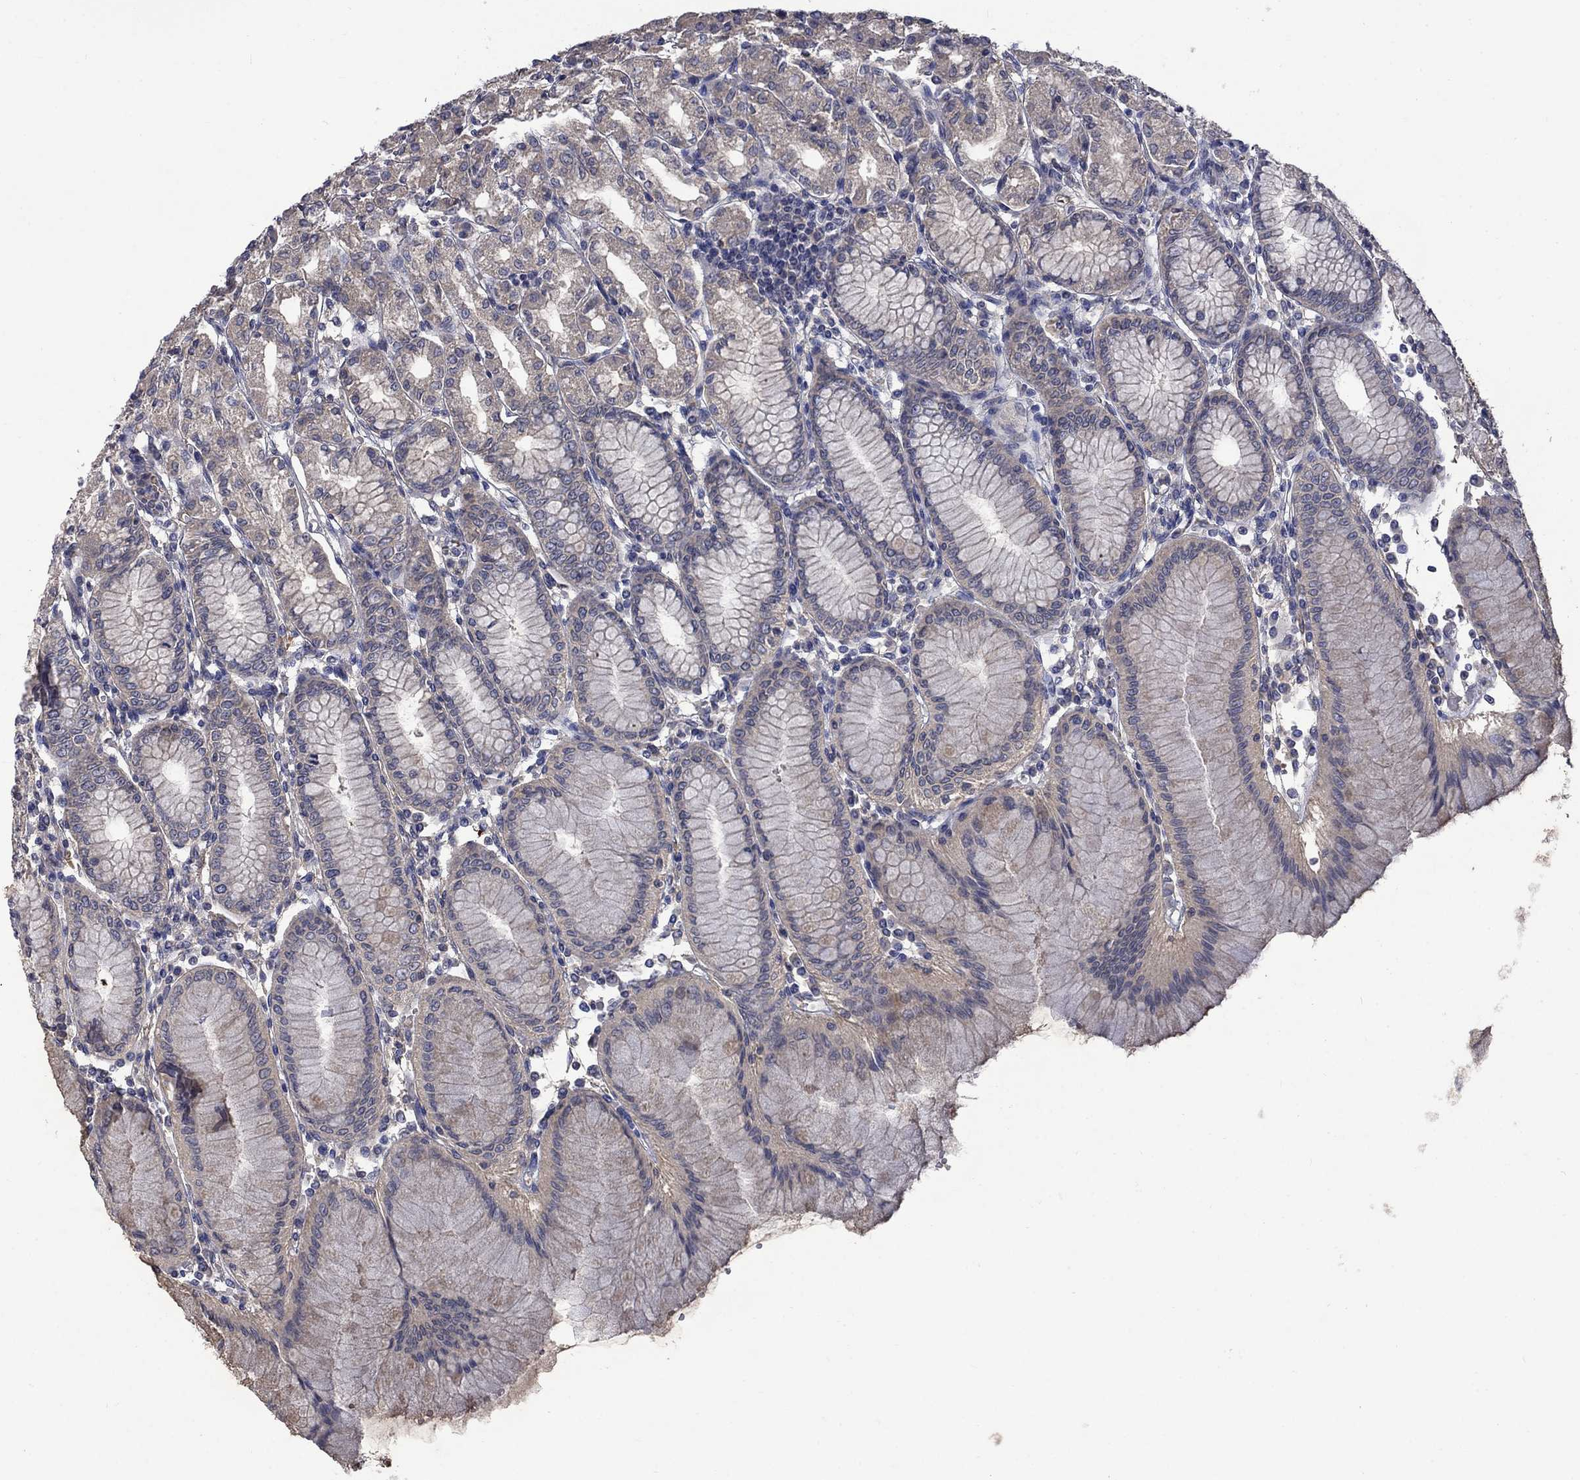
{"staining": {"intensity": "weak", "quantity": "25%-75%", "location": "cytoplasmic/membranous"}, "tissue": "stomach", "cell_type": "Glandular cells", "image_type": "normal", "snomed": [{"axis": "morphology", "description": "Normal tissue, NOS"}, {"axis": "topography", "description": "Skeletal muscle"}, {"axis": "topography", "description": "Stomach"}], "caption": "Protein expression analysis of unremarkable human stomach reveals weak cytoplasmic/membranous staining in about 25%-75% of glandular cells. (DAB (3,3'-diaminobenzidine) IHC, brown staining for protein, blue staining for nuclei).", "gene": "HSPA12A", "patient": {"sex": "female", "age": 57}}